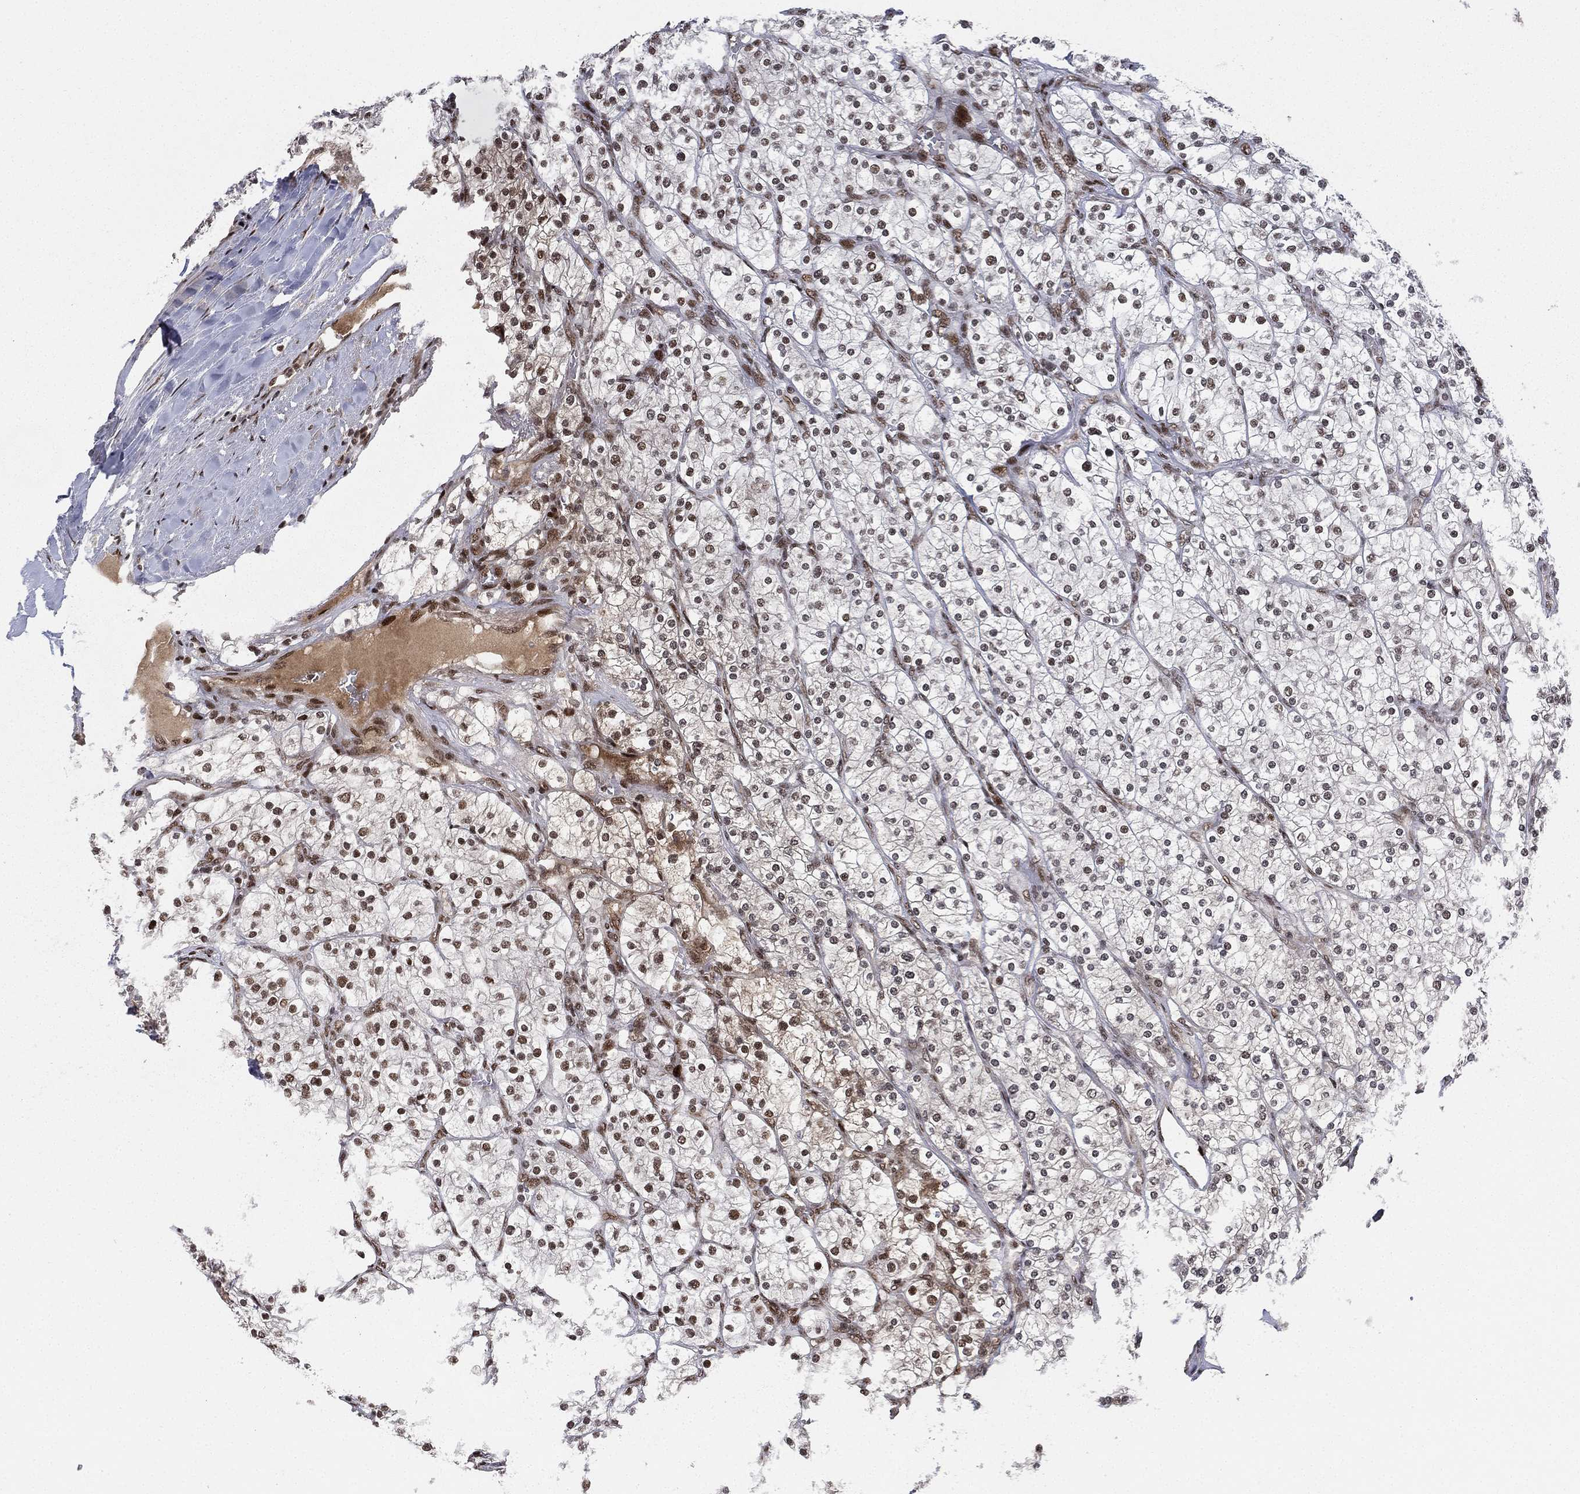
{"staining": {"intensity": "strong", "quantity": "<25%", "location": "nuclear"}, "tissue": "renal cancer", "cell_type": "Tumor cells", "image_type": "cancer", "snomed": [{"axis": "morphology", "description": "Adenocarcinoma, NOS"}, {"axis": "topography", "description": "Kidney"}], "caption": "Immunohistochemical staining of renal cancer reveals medium levels of strong nuclear expression in about <25% of tumor cells. Using DAB (3,3'-diaminobenzidine) (brown) and hematoxylin (blue) stains, captured at high magnification using brightfield microscopy.", "gene": "RTF1", "patient": {"sex": "male", "age": 80}}